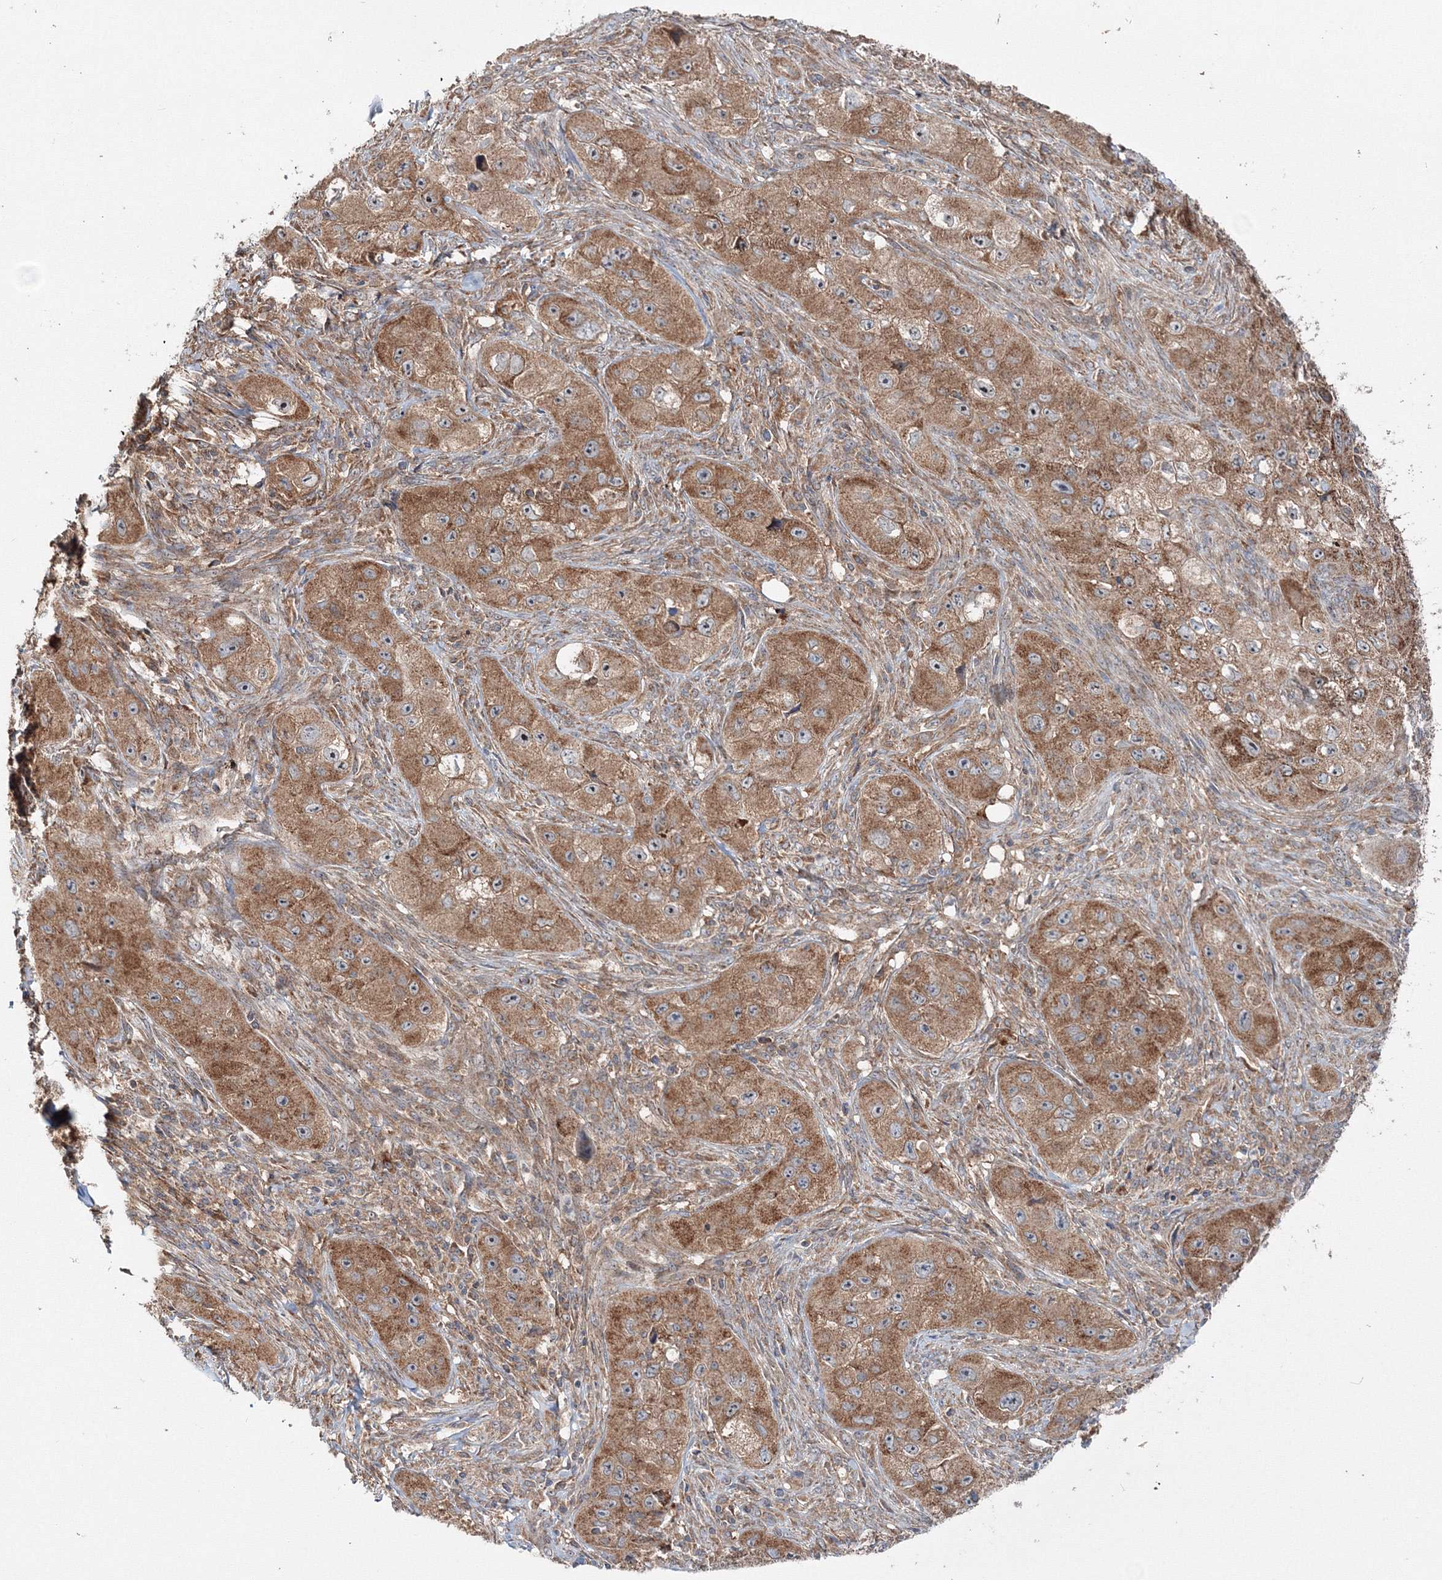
{"staining": {"intensity": "strong", "quantity": ">75%", "location": "cytoplasmic/membranous"}, "tissue": "skin cancer", "cell_type": "Tumor cells", "image_type": "cancer", "snomed": [{"axis": "morphology", "description": "Squamous cell carcinoma, NOS"}, {"axis": "topography", "description": "Skin"}, {"axis": "topography", "description": "Subcutis"}], "caption": "DAB (3,3'-diaminobenzidine) immunohistochemical staining of skin squamous cell carcinoma shows strong cytoplasmic/membranous protein positivity in approximately >75% of tumor cells.", "gene": "PEX13", "patient": {"sex": "male", "age": 73}}